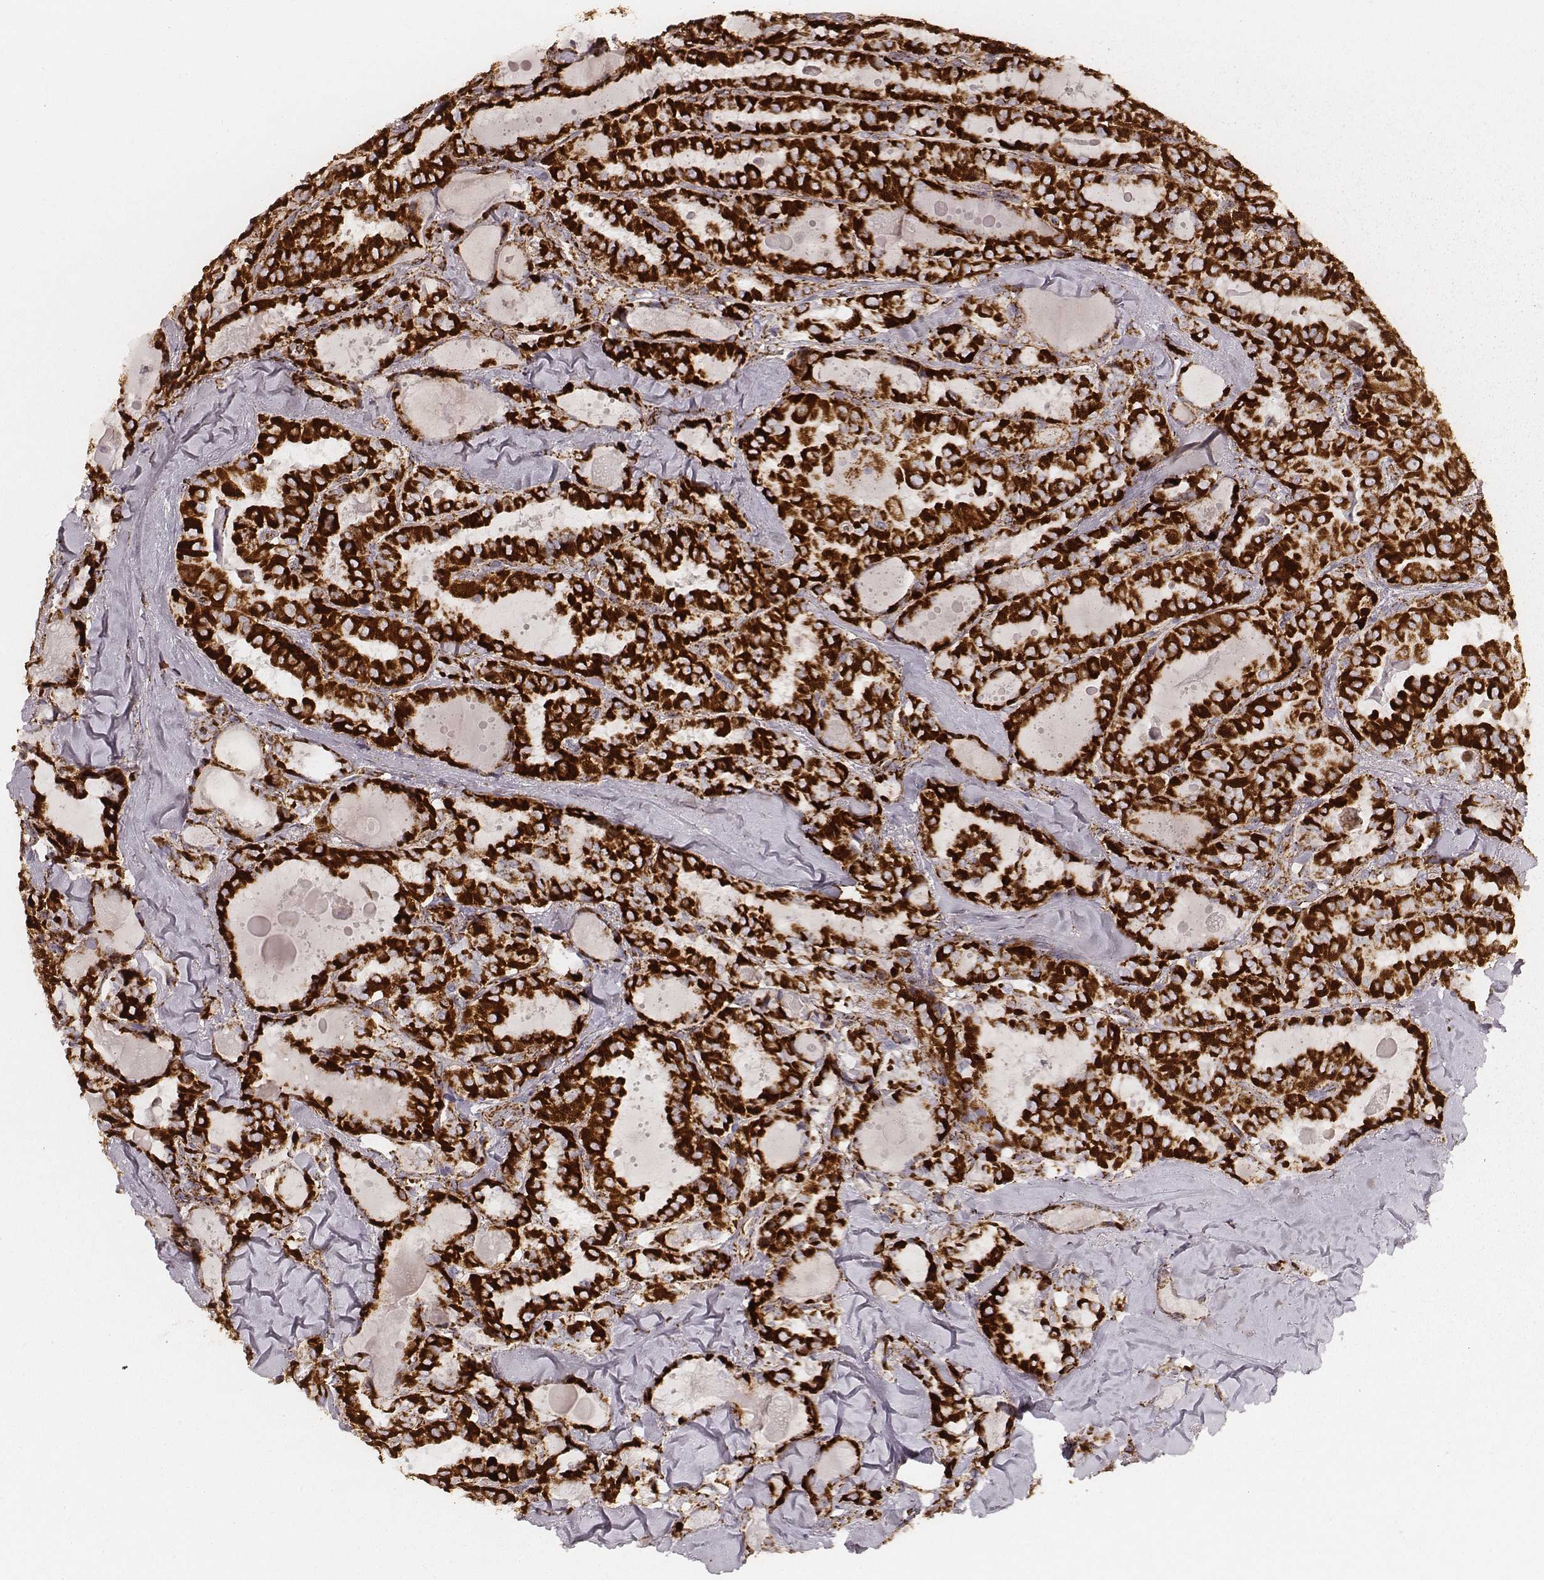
{"staining": {"intensity": "strong", "quantity": ">75%", "location": "cytoplasmic/membranous"}, "tissue": "thyroid cancer", "cell_type": "Tumor cells", "image_type": "cancer", "snomed": [{"axis": "morphology", "description": "Papillary adenocarcinoma, NOS"}, {"axis": "topography", "description": "Thyroid gland"}], "caption": "Papillary adenocarcinoma (thyroid) stained with a brown dye exhibits strong cytoplasmic/membranous positive staining in about >75% of tumor cells.", "gene": "CS", "patient": {"sex": "female", "age": 41}}